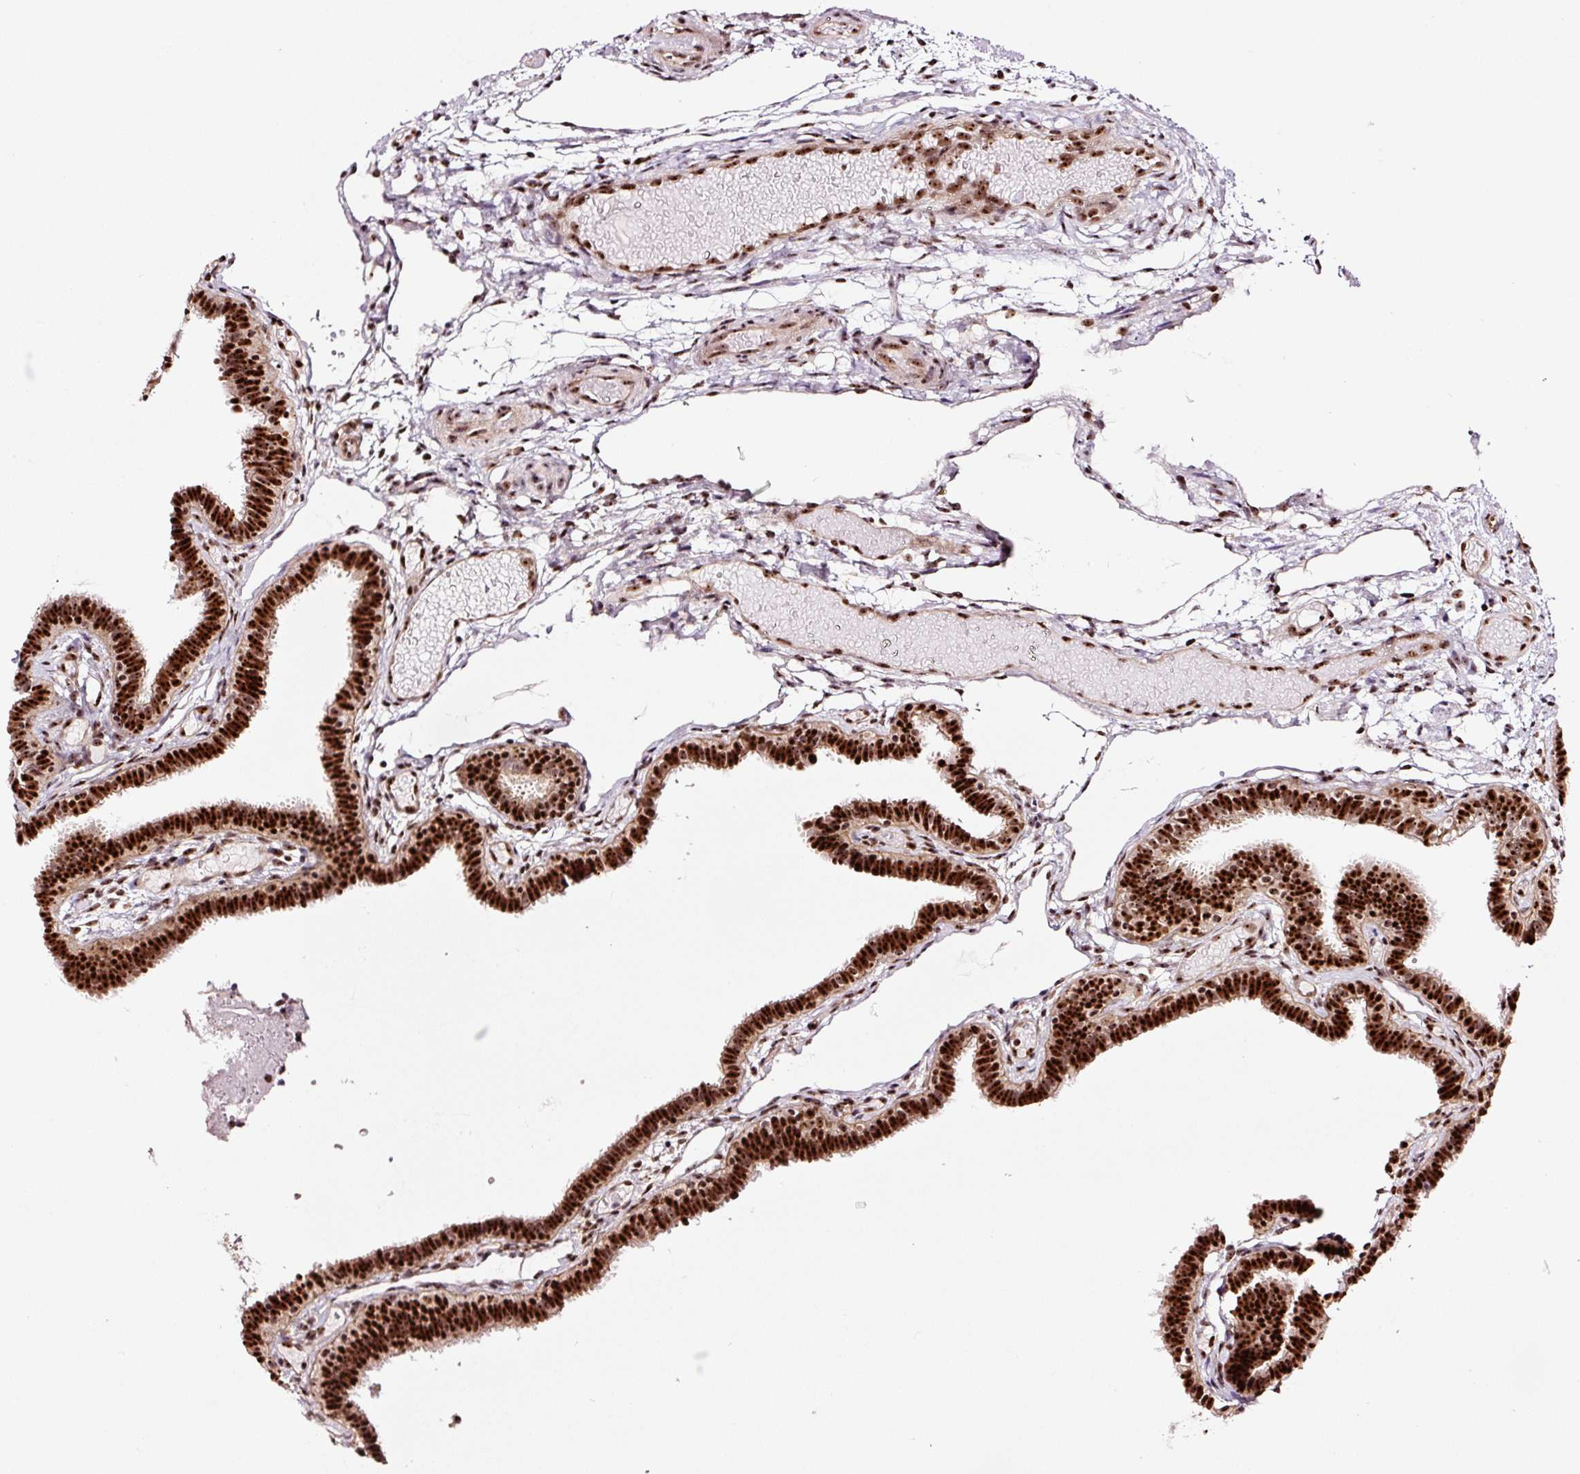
{"staining": {"intensity": "strong", "quantity": ">75%", "location": "cytoplasmic/membranous,nuclear"}, "tissue": "fallopian tube", "cell_type": "Glandular cells", "image_type": "normal", "snomed": [{"axis": "morphology", "description": "Normal tissue, NOS"}, {"axis": "topography", "description": "Fallopian tube"}], "caption": "This image reveals IHC staining of normal fallopian tube, with high strong cytoplasmic/membranous,nuclear positivity in about >75% of glandular cells.", "gene": "GNL3", "patient": {"sex": "female", "age": 37}}